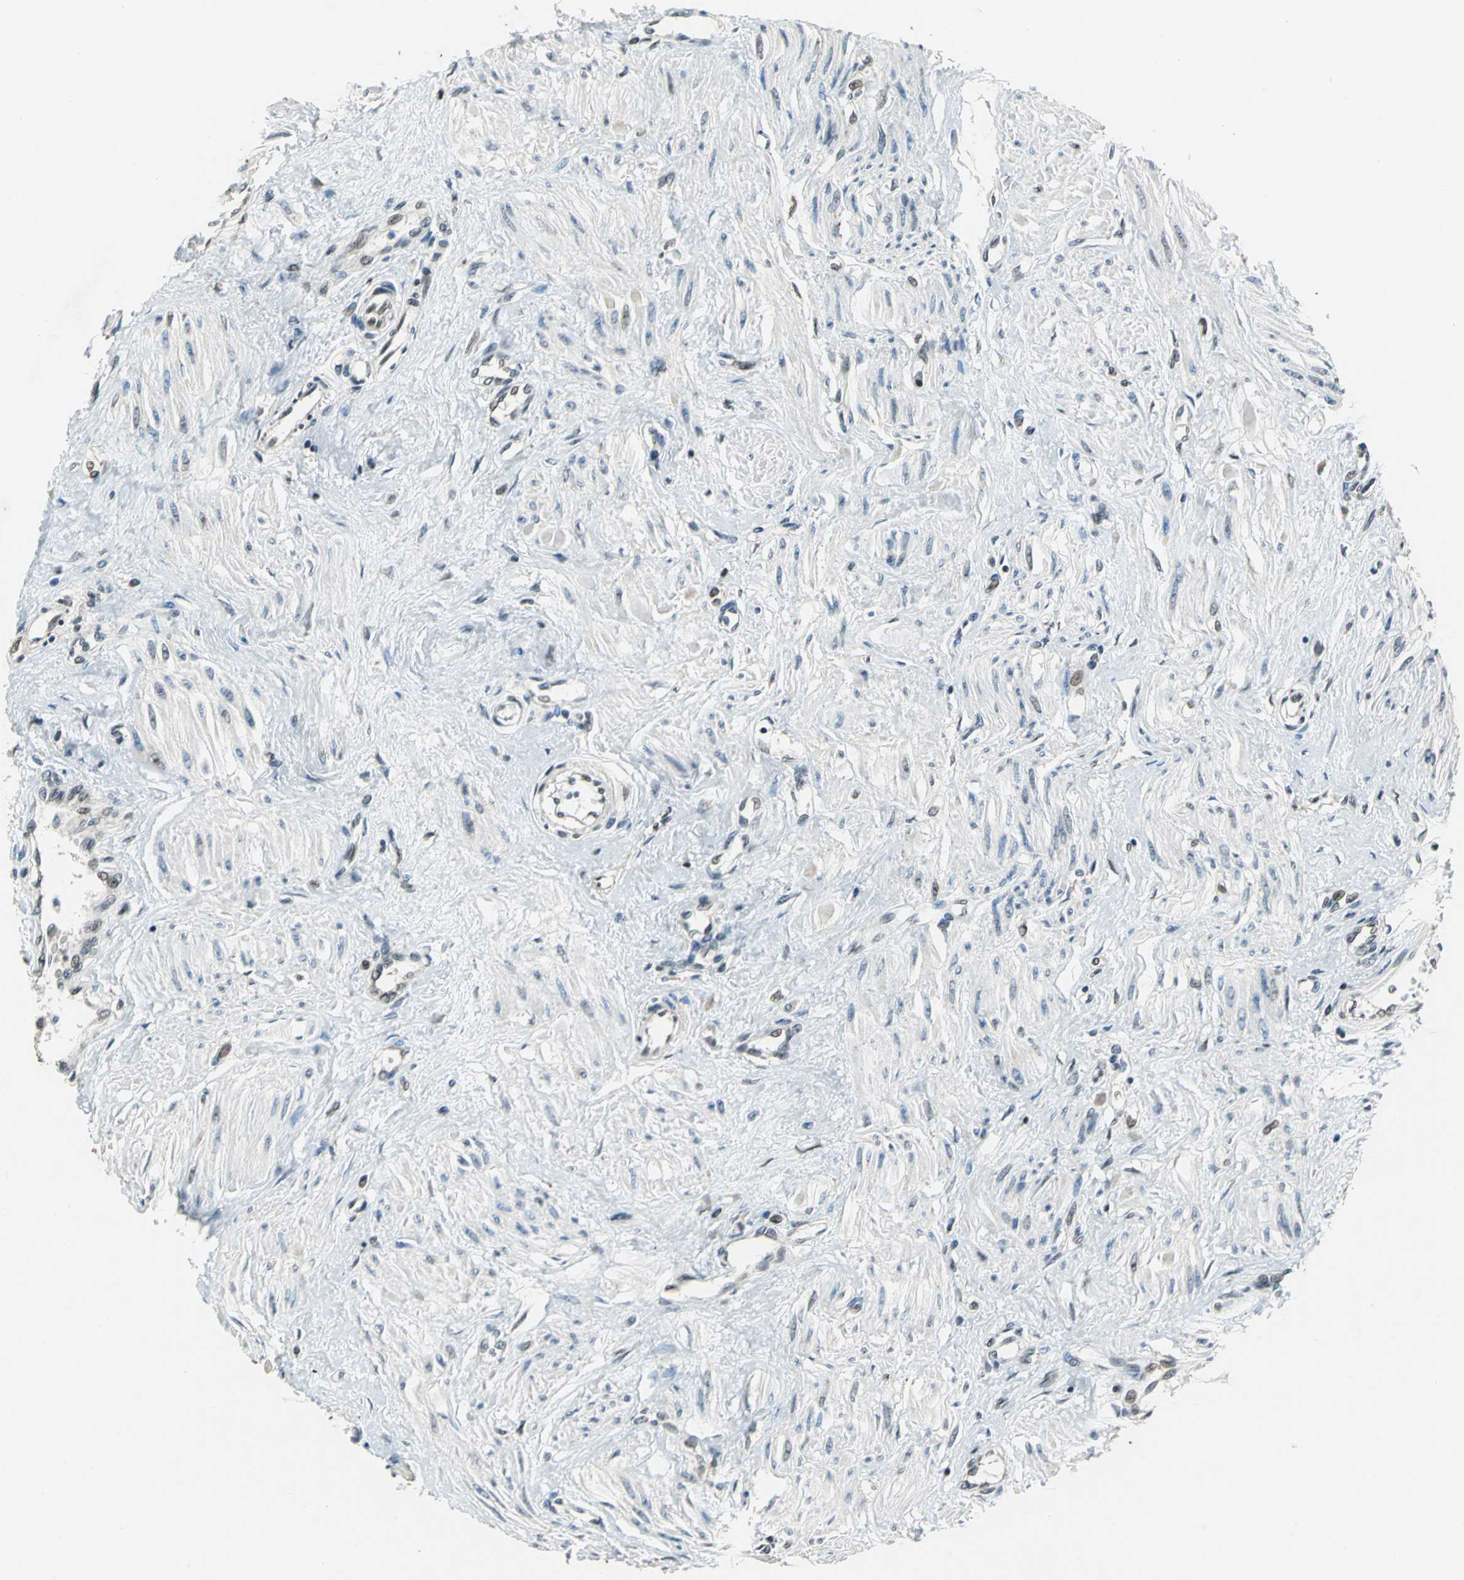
{"staining": {"intensity": "weak", "quantity": "<25%", "location": "nuclear"}, "tissue": "smooth muscle", "cell_type": "Smooth muscle cells", "image_type": "normal", "snomed": [{"axis": "morphology", "description": "Normal tissue, NOS"}, {"axis": "topography", "description": "Smooth muscle"}, {"axis": "topography", "description": "Uterus"}], "caption": "Immunohistochemistry micrograph of unremarkable smooth muscle stained for a protein (brown), which exhibits no positivity in smooth muscle cells. (Brightfield microscopy of DAB (3,3'-diaminobenzidine) immunohistochemistry at high magnification).", "gene": "BRIP1", "patient": {"sex": "female", "age": 39}}